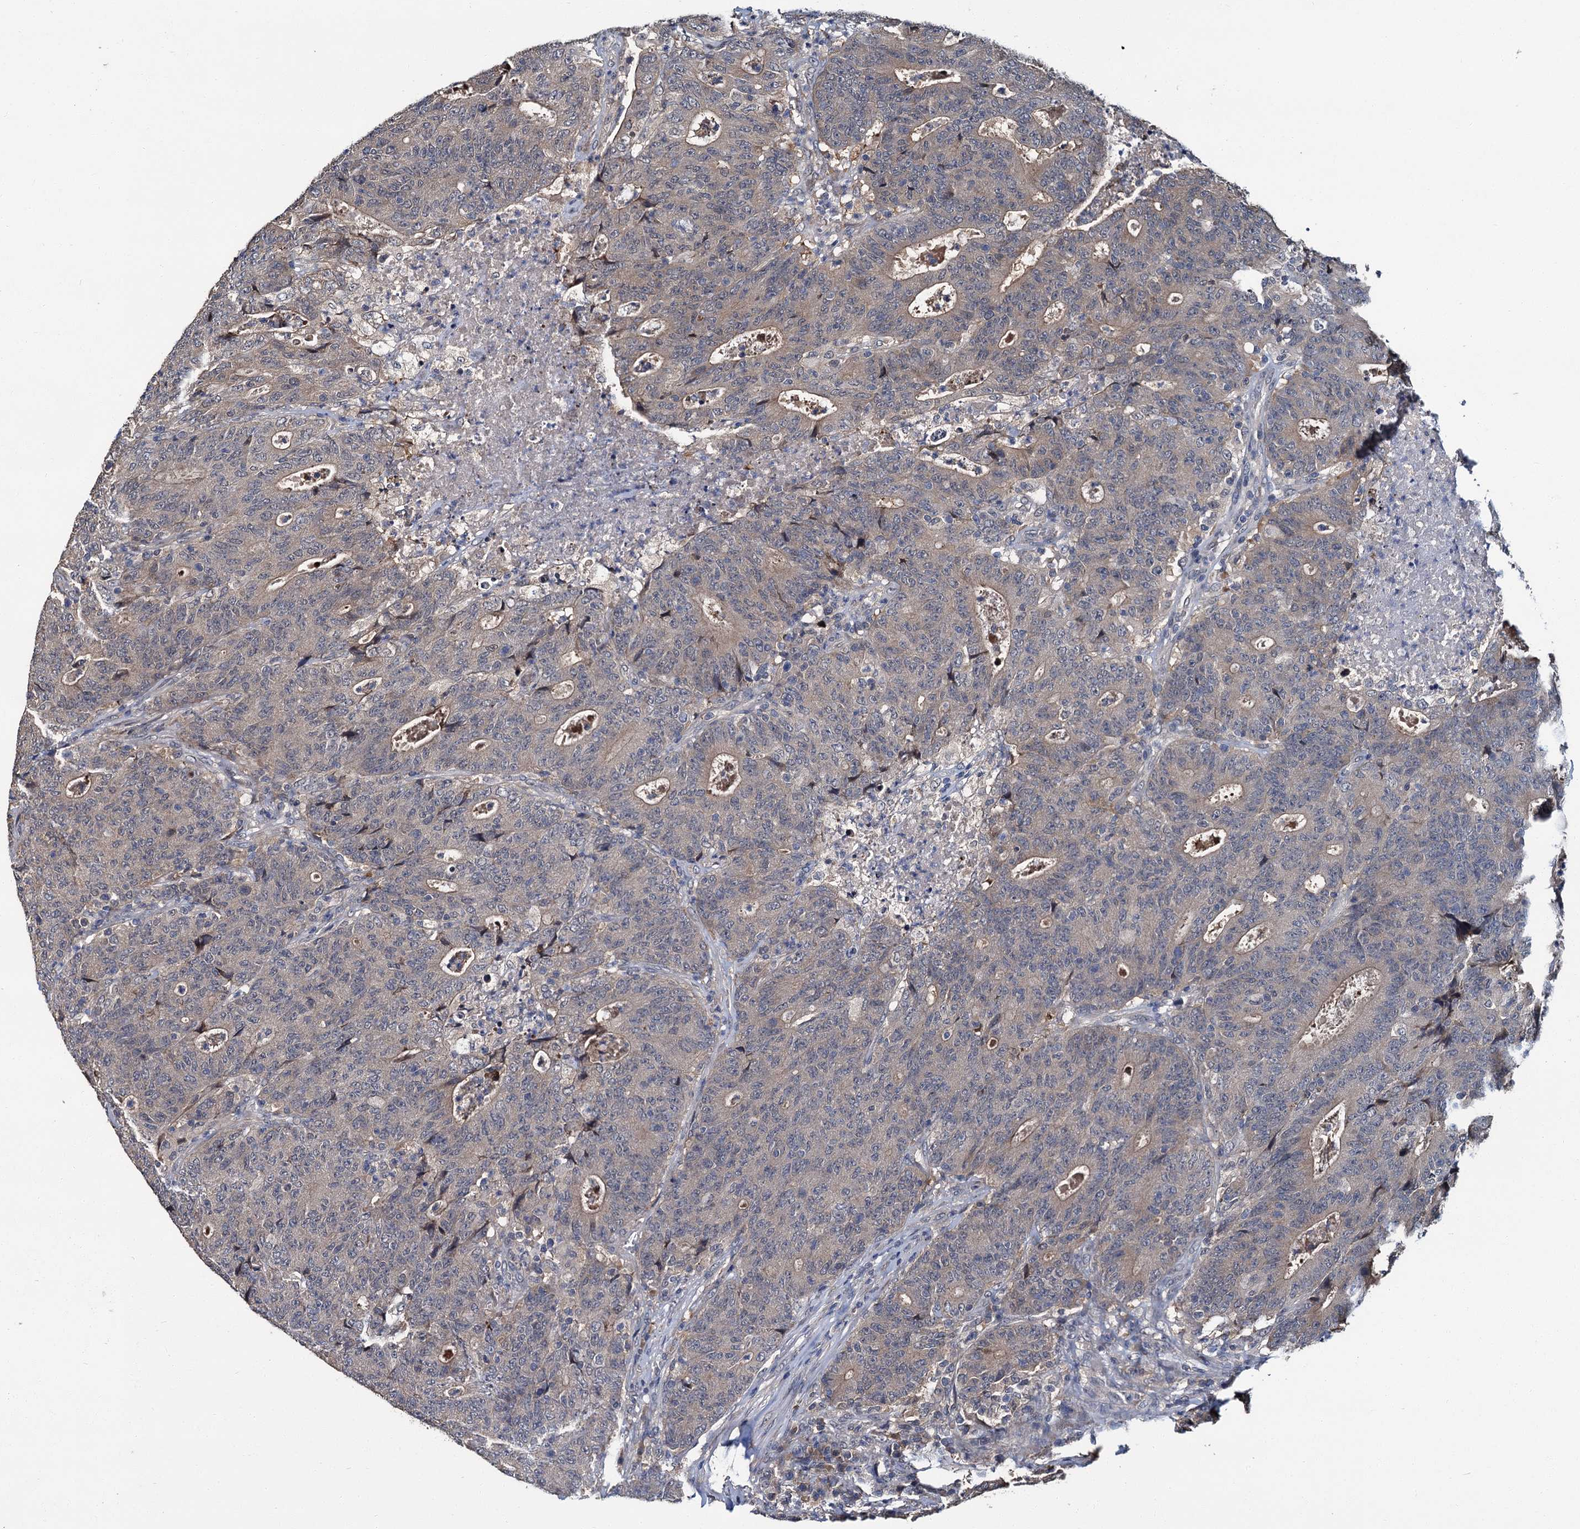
{"staining": {"intensity": "moderate", "quantity": "<25%", "location": "cytoplasmic/membranous"}, "tissue": "colorectal cancer", "cell_type": "Tumor cells", "image_type": "cancer", "snomed": [{"axis": "morphology", "description": "Adenocarcinoma, NOS"}, {"axis": "topography", "description": "Colon"}], "caption": "This histopathology image reveals immunohistochemistry (IHC) staining of adenocarcinoma (colorectal), with low moderate cytoplasmic/membranous expression in about <25% of tumor cells.", "gene": "SLC46A3", "patient": {"sex": "female", "age": 75}}